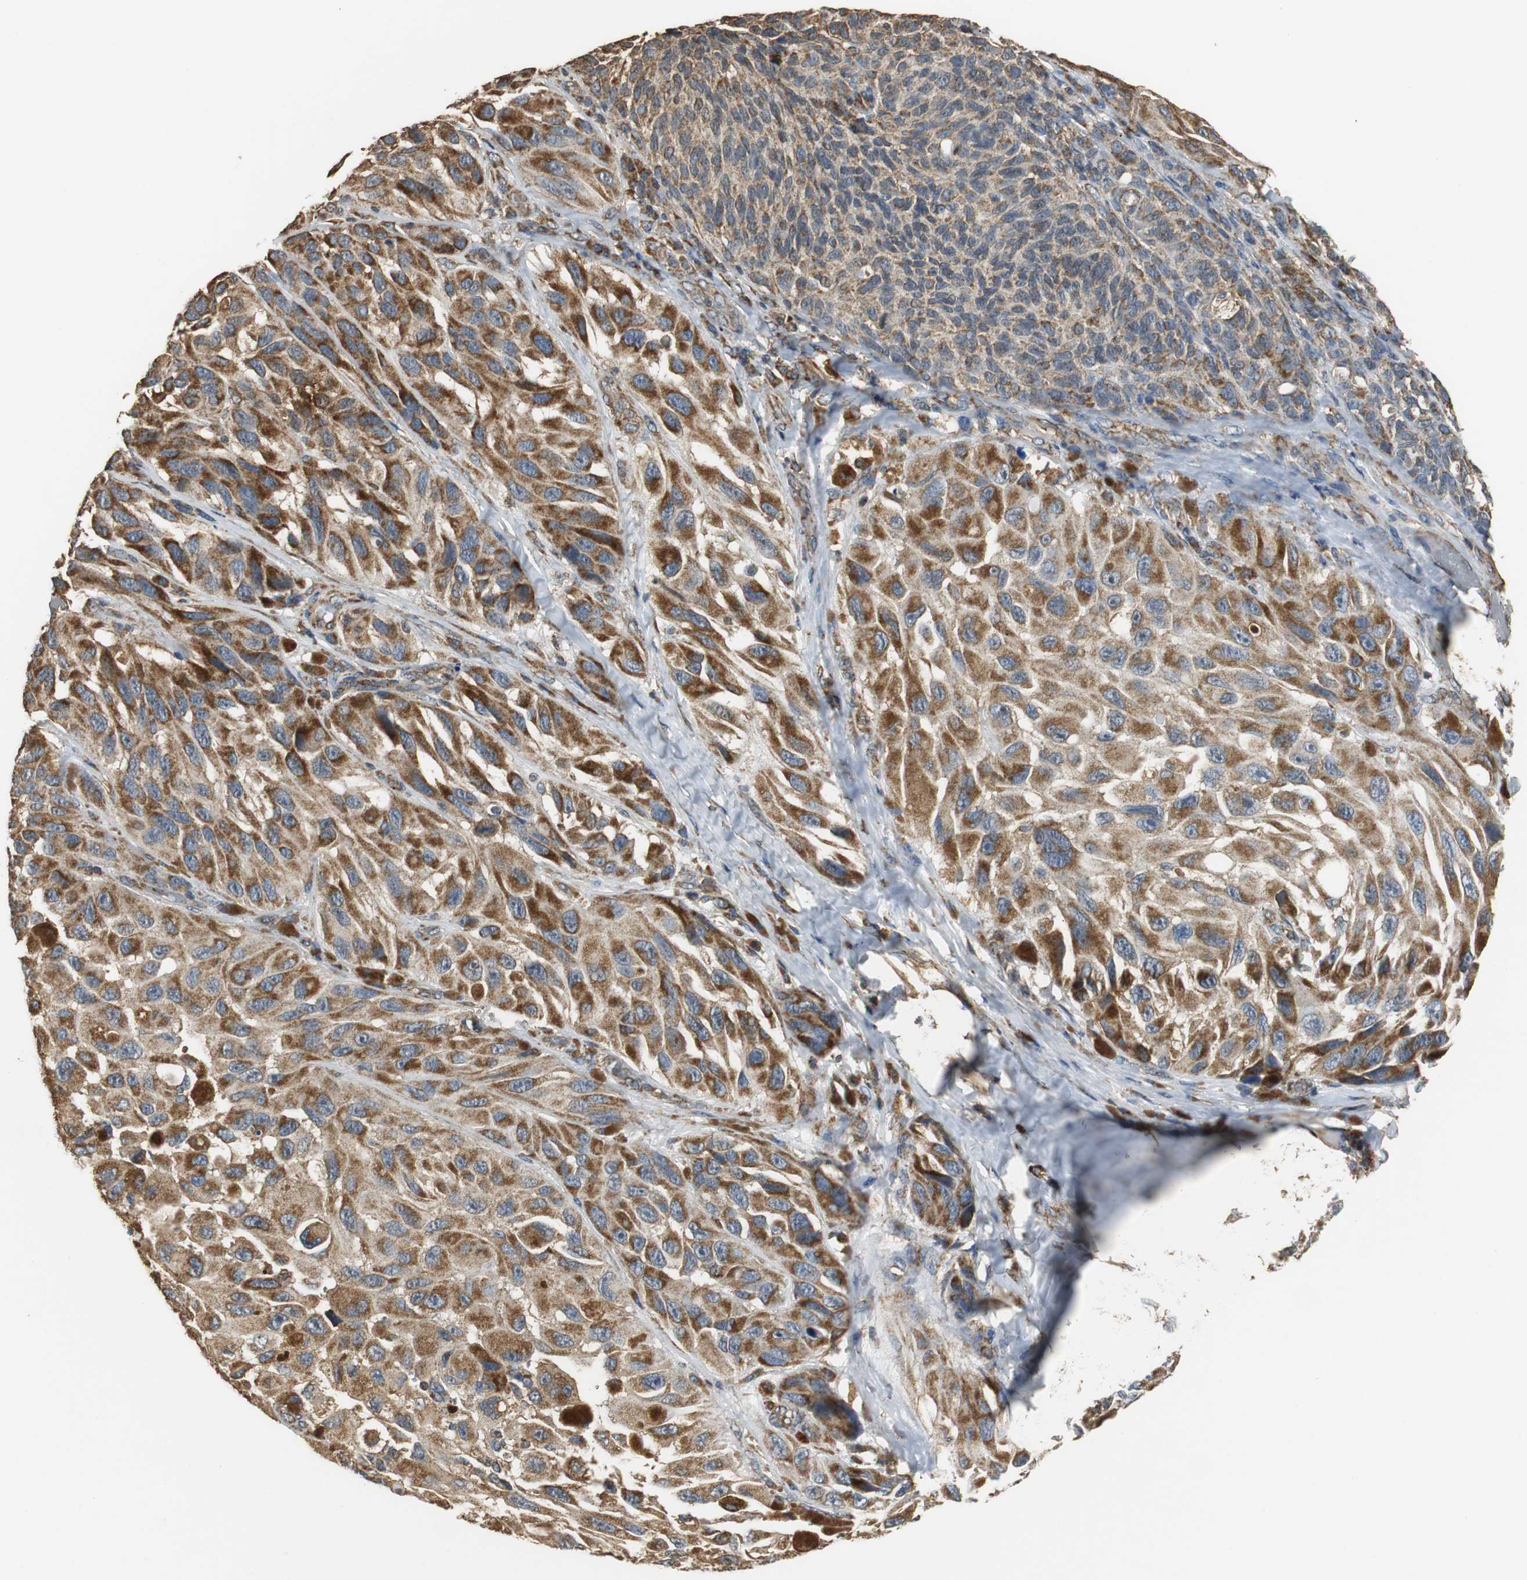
{"staining": {"intensity": "moderate", "quantity": ">75%", "location": "cytoplasmic/membranous"}, "tissue": "melanoma", "cell_type": "Tumor cells", "image_type": "cancer", "snomed": [{"axis": "morphology", "description": "Malignant melanoma, NOS"}, {"axis": "topography", "description": "Skin"}], "caption": "This micrograph shows immunohistochemistry staining of malignant melanoma, with medium moderate cytoplasmic/membranous staining in about >75% of tumor cells.", "gene": "NNT", "patient": {"sex": "female", "age": 73}}